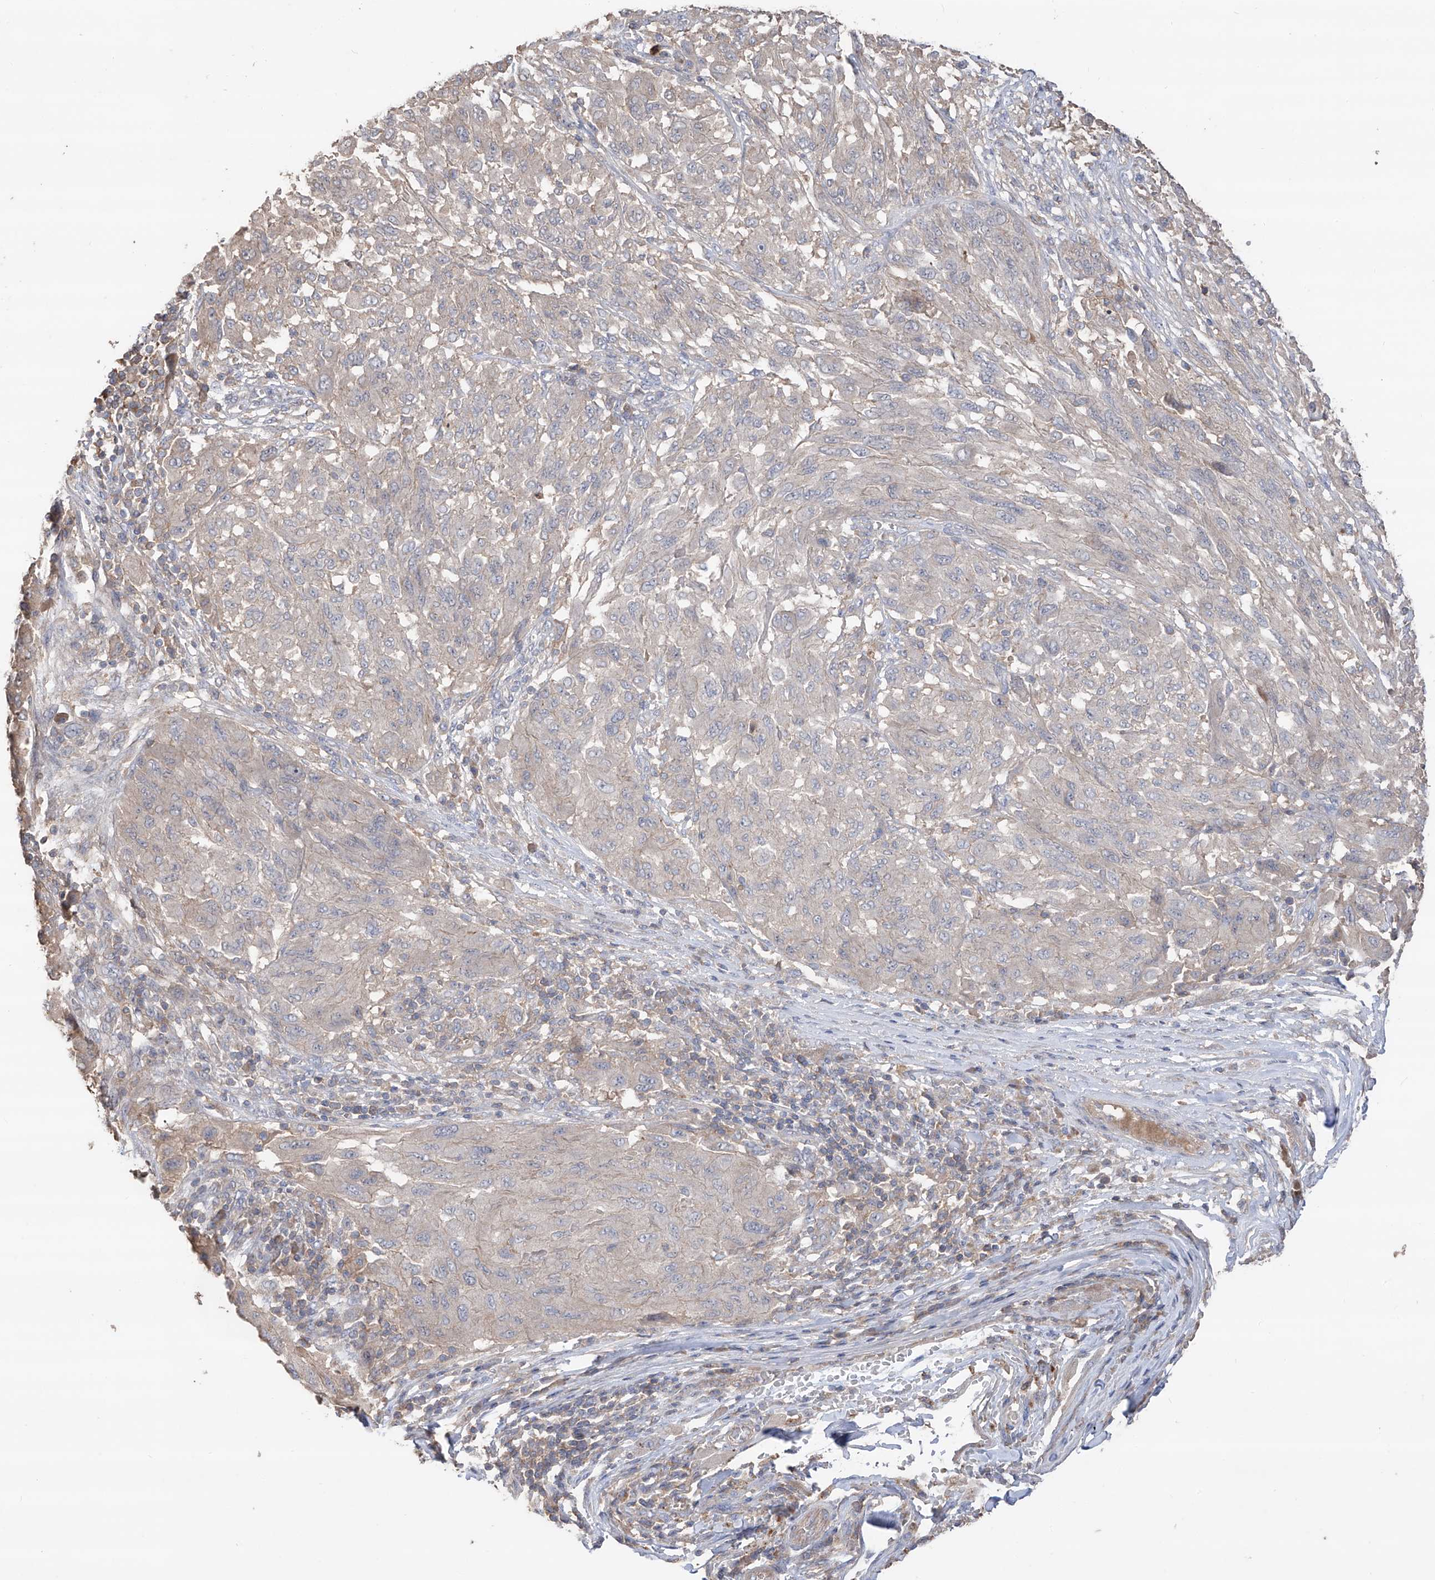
{"staining": {"intensity": "negative", "quantity": "none", "location": "none"}, "tissue": "melanoma", "cell_type": "Tumor cells", "image_type": "cancer", "snomed": [{"axis": "morphology", "description": "Malignant melanoma, NOS"}, {"axis": "topography", "description": "Skin"}], "caption": "DAB immunohistochemical staining of human malignant melanoma shows no significant positivity in tumor cells.", "gene": "EDN1", "patient": {"sex": "female", "age": 91}}